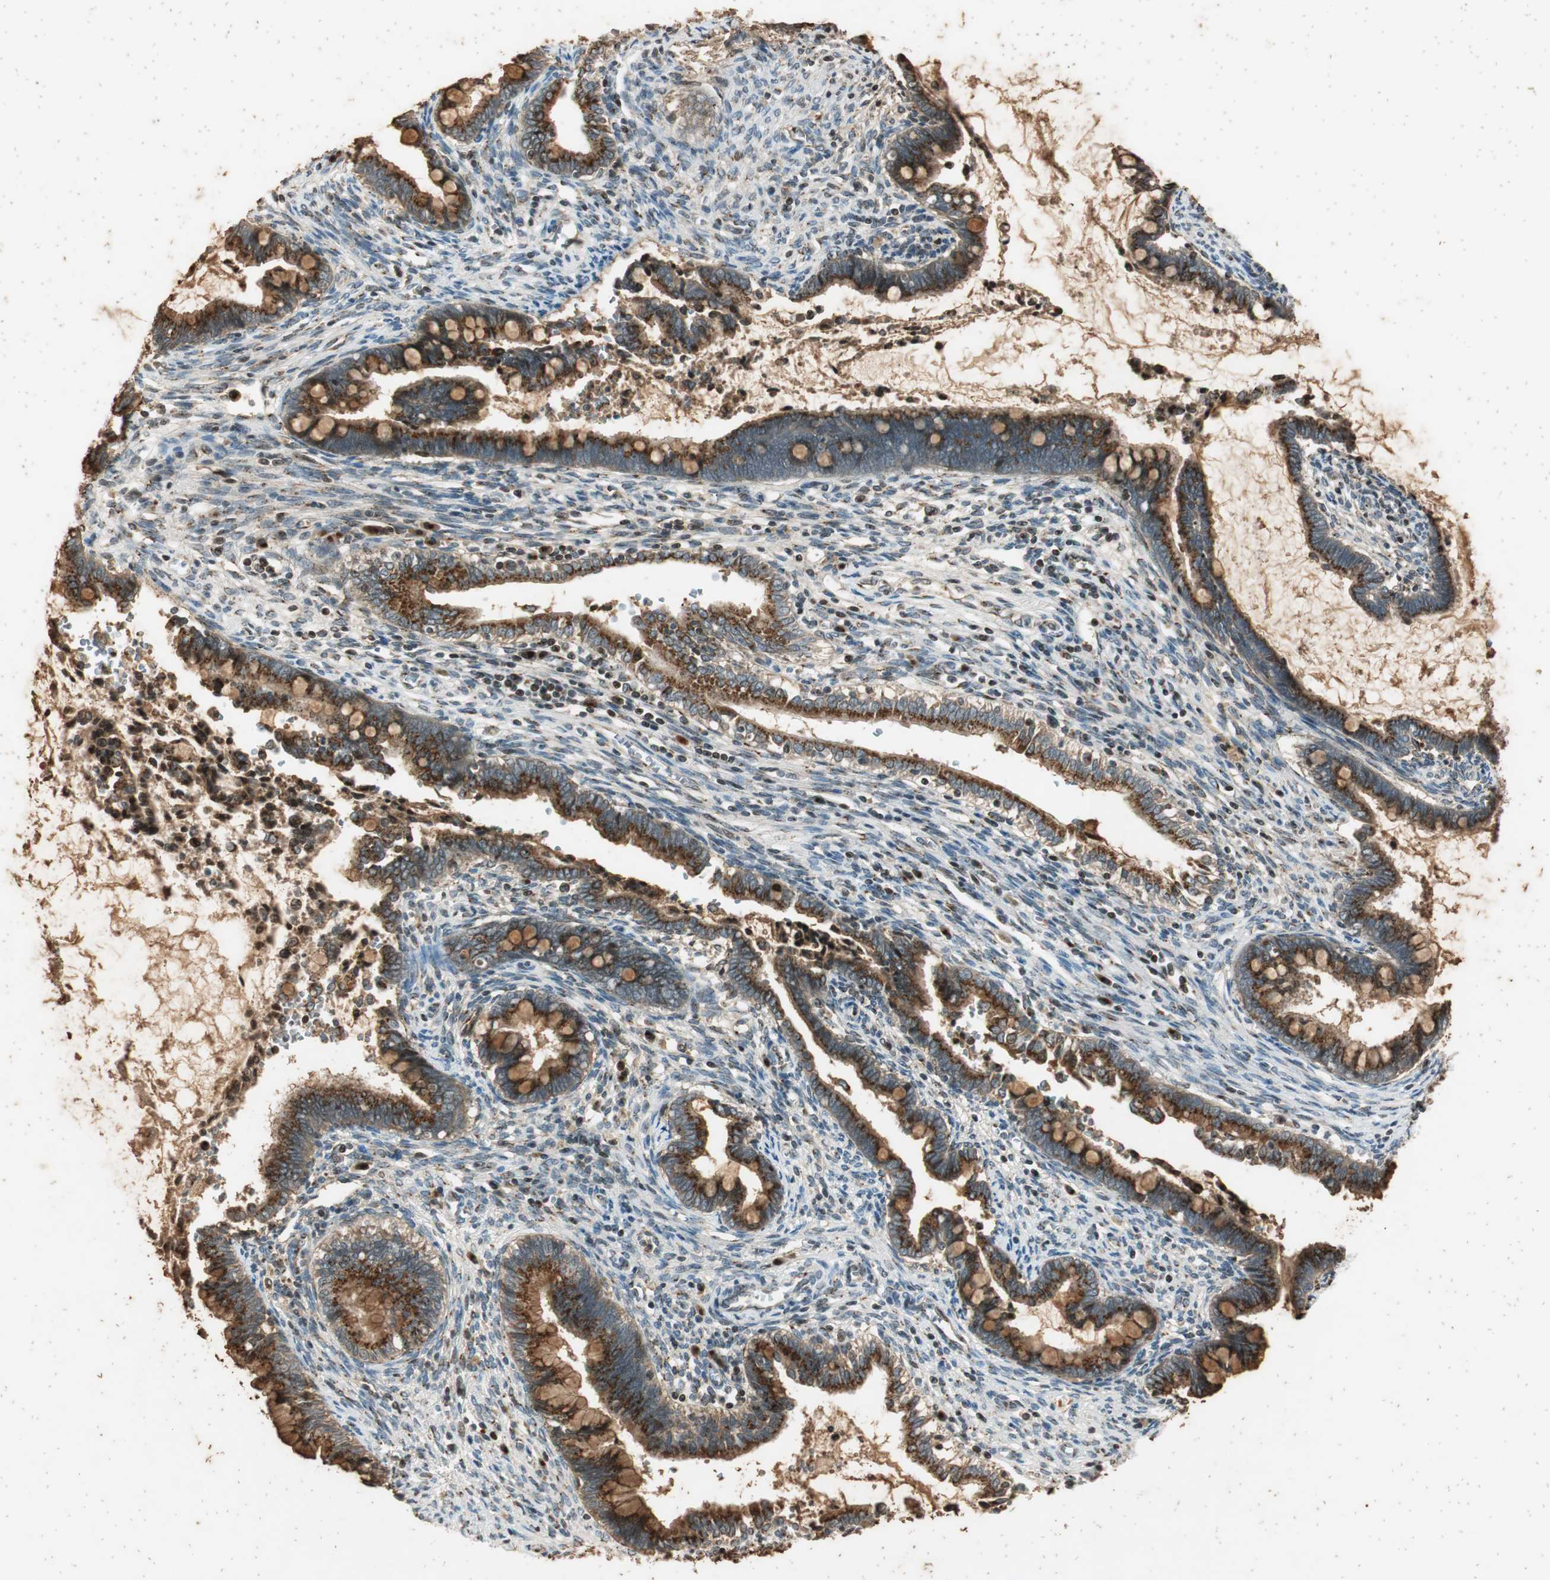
{"staining": {"intensity": "moderate", "quantity": ">75%", "location": "cytoplasmic/membranous"}, "tissue": "cervical cancer", "cell_type": "Tumor cells", "image_type": "cancer", "snomed": [{"axis": "morphology", "description": "Adenocarcinoma, NOS"}, {"axis": "topography", "description": "Cervix"}], "caption": "The photomicrograph demonstrates a brown stain indicating the presence of a protein in the cytoplasmic/membranous of tumor cells in cervical adenocarcinoma.", "gene": "NEO1", "patient": {"sex": "female", "age": 44}}